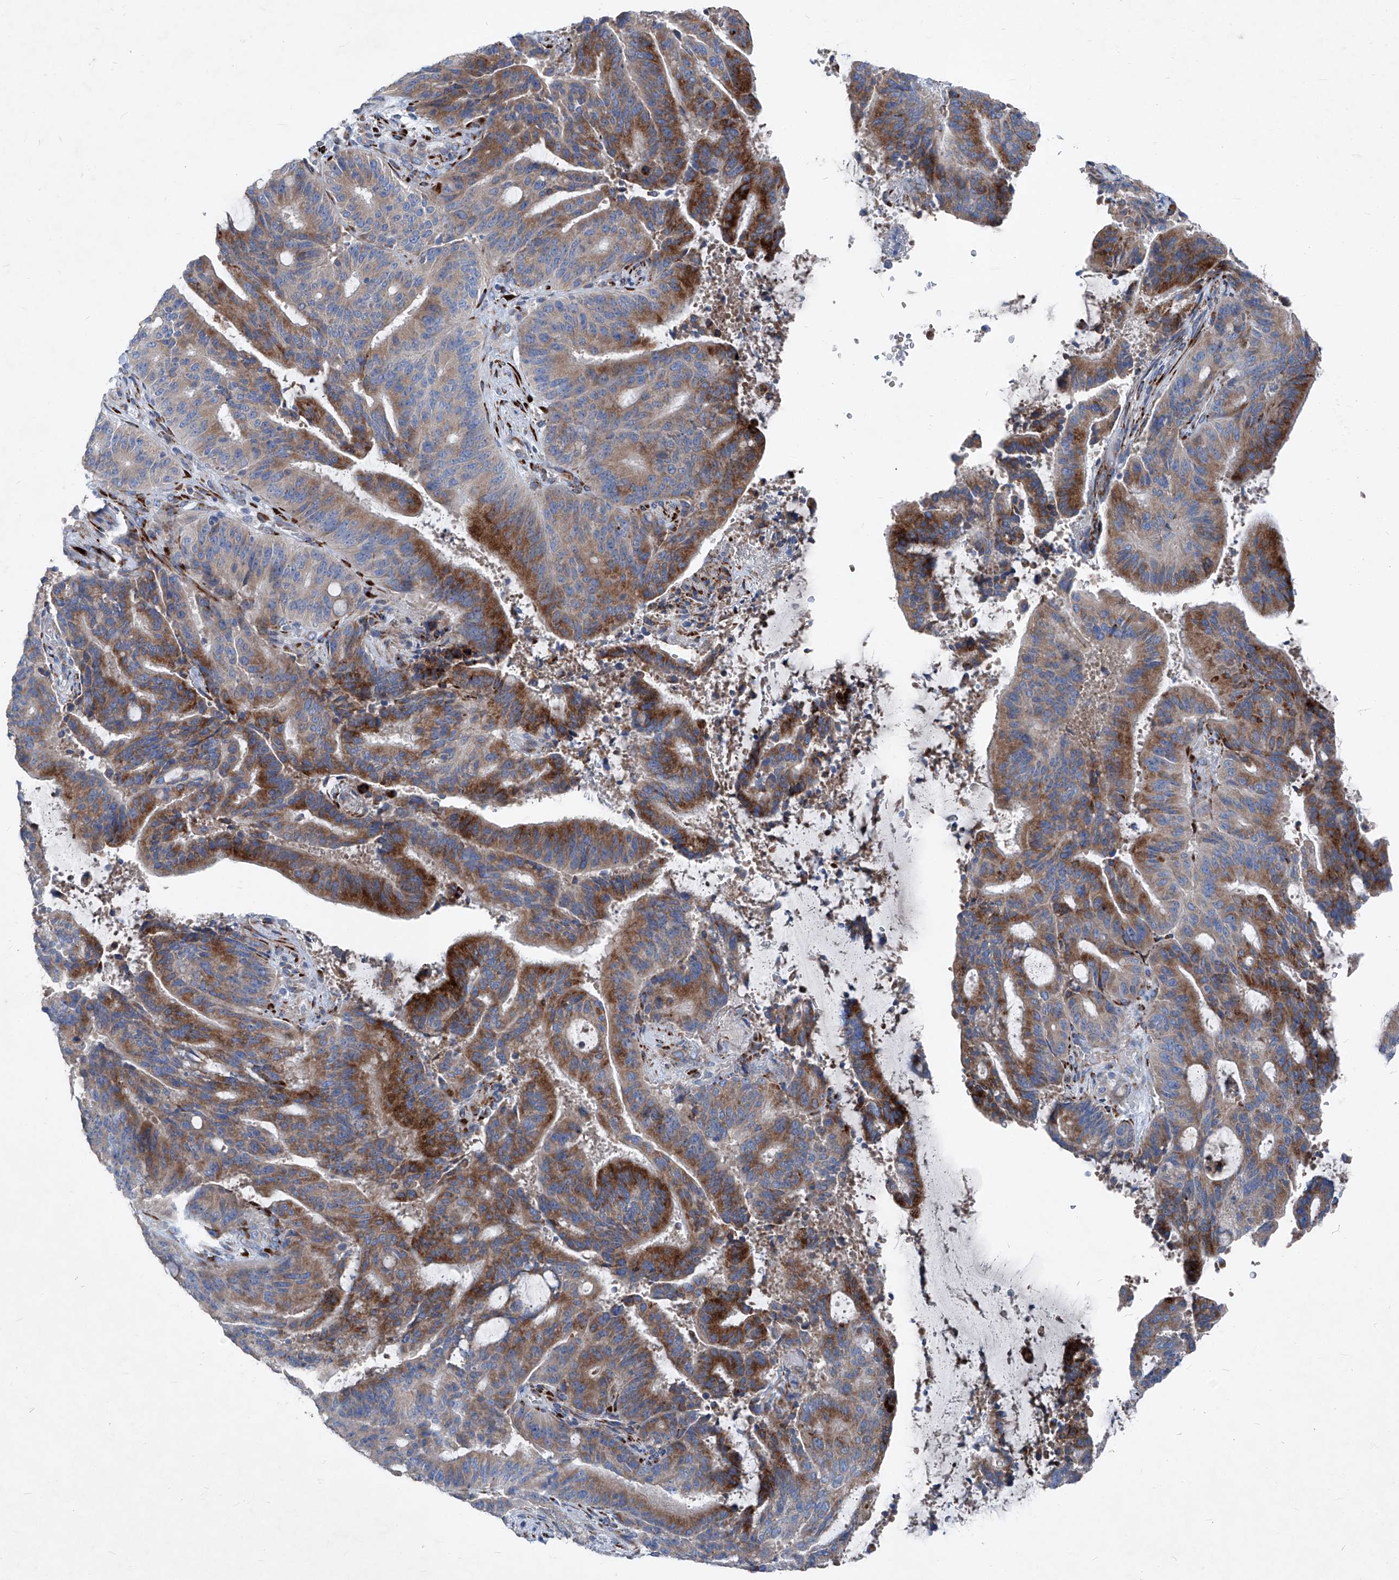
{"staining": {"intensity": "moderate", "quantity": ">75%", "location": "cytoplasmic/membranous"}, "tissue": "liver cancer", "cell_type": "Tumor cells", "image_type": "cancer", "snomed": [{"axis": "morphology", "description": "Normal tissue, NOS"}, {"axis": "morphology", "description": "Cholangiocarcinoma"}, {"axis": "topography", "description": "Liver"}, {"axis": "topography", "description": "Peripheral nerve tissue"}], "caption": "There is medium levels of moderate cytoplasmic/membranous expression in tumor cells of liver cancer (cholangiocarcinoma), as demonstrated by immunohistochemical staining (brown color).", "gene": "IFI27", "patient": {"sex": "female", "age": 73}}